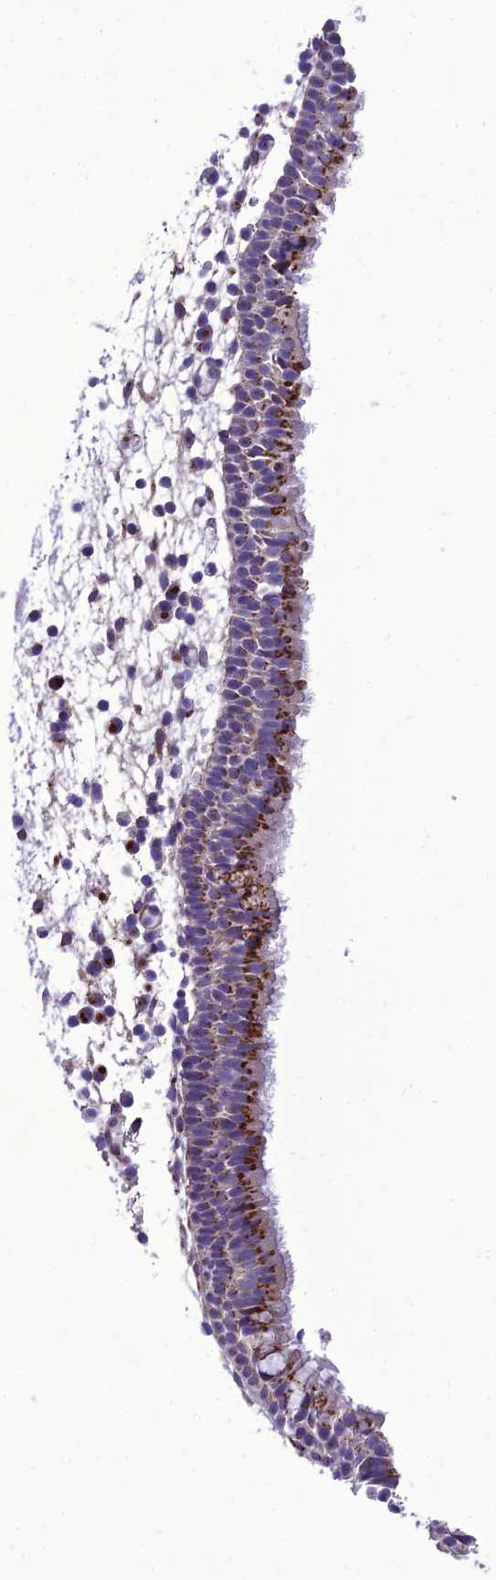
{"staining": {"intensity": "strong", "quantity": "25%-75%", "location": "cytoplasmic/membranous"}, "tissue": "nasopharynx", "cell_type": "Respiratory epithelial cells", "image_type": "normal", "snomed": [{"axis": "morphology", "description": "Normal tissue, NOS"}, {"axis": "morphology", "description": "Inflammation, NOS"}, {"axis": "morphology", "description": "Malignant melanoma, Metastatic site"}, {"axis": "topography", "description": "Nasopharynx"}], "caption": "Respiratory epithelial cells display strong cytoplasmic/membranous expression in approximately 25%-75% of cells in benign nasopharynx.", "gene": "GOLM2", "patient": {"sex": "male", "age": 70}}